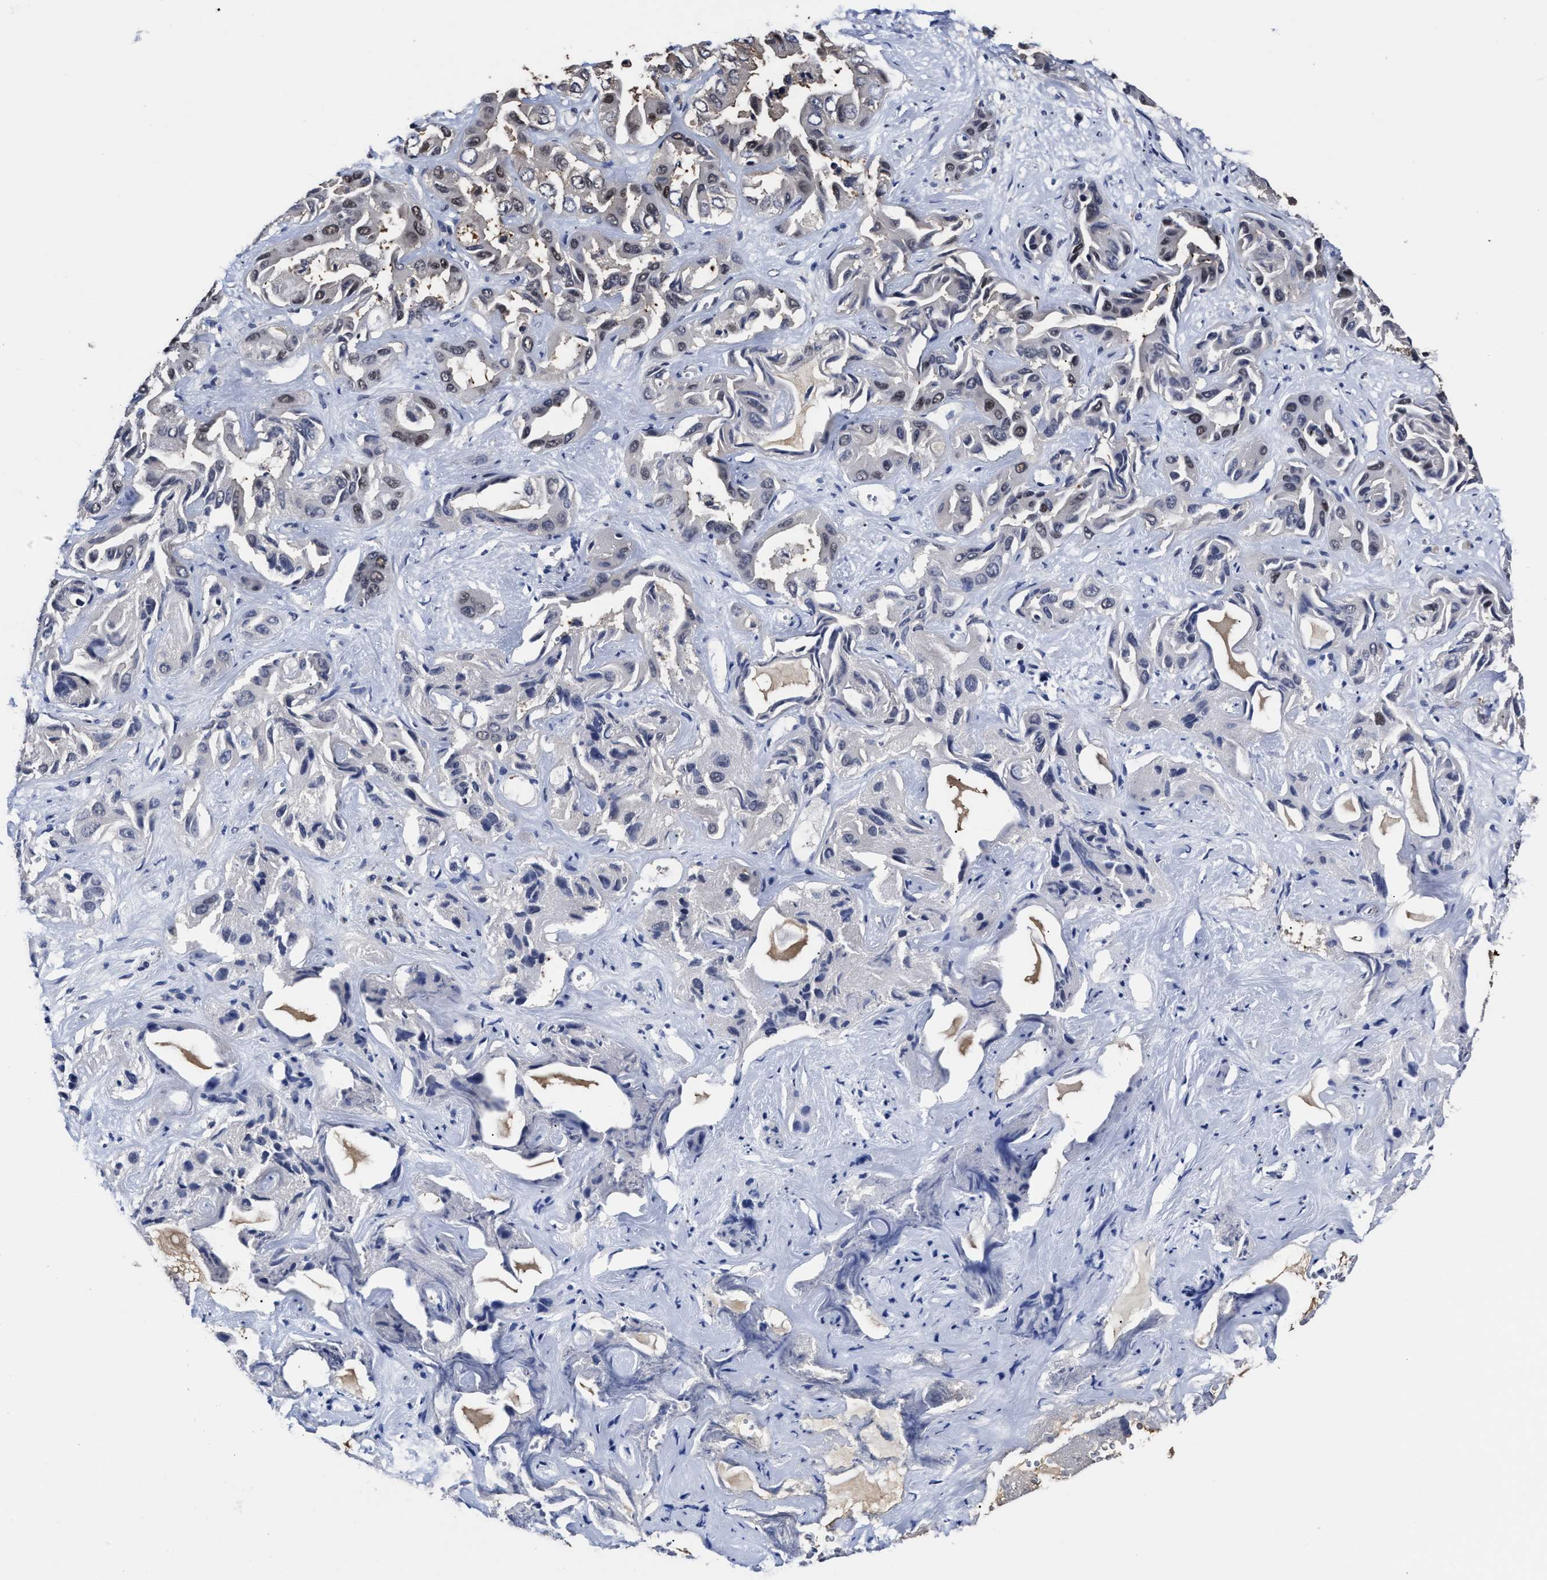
{"staining": {"intensity": "weak", "quantity": "<25%", "location": "nuclear"}, "tissue": "liver cancer", "cell_type": "Tumor cells", "image_type": "cancer", "snomed": [{"axis": "morphology", "description": "Cholangiocarcinoma"}, {"axis": "topography", "description": "Liver"}], "caption": "Immunohistochemical staining of human cholangiocarcinoma (liver) demonstrates no significant positivity in tumor cells.", "gene": "PRPF4B", "patient": {"sex": "female", "age": 52}}